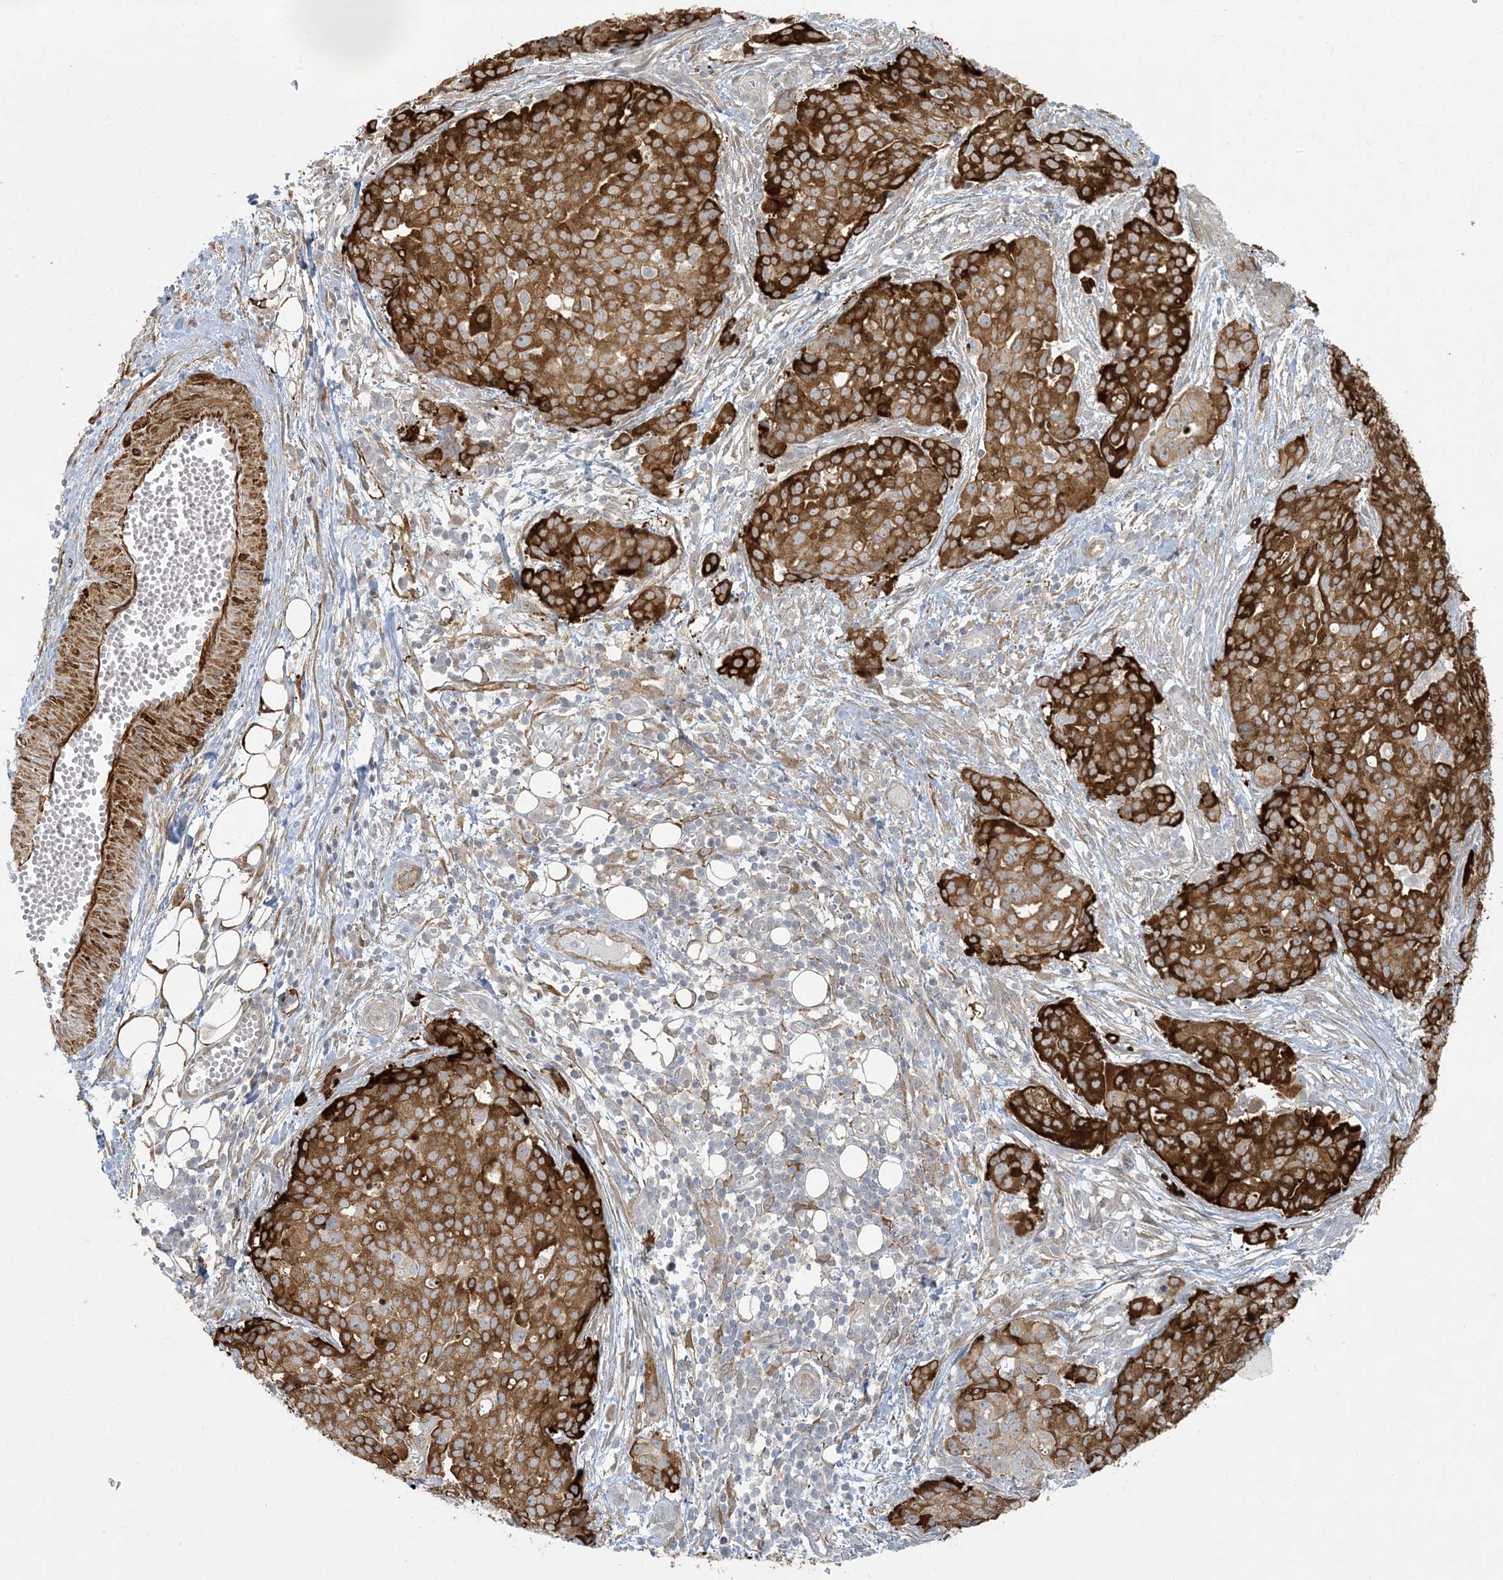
{"staining": {"intensity": "strong", "quantity": ">75%", "location": "cytoplasmic/membranous"}, "tissue": "ovarian cancer", "cell_type": "Tumor cells", "image_type": "cancer", "snomed": [{"axis": "morphology", "description": "Cystadenocarcinoma, serous, NOS"}, {"axis": "topography", "description": "Soft tissue"}, {"axis": "topography", "description": "Ovary"}], "caption": "Protein analysis of ovarian cancer (serous cystadenocarcinoma) tissue exhibits strong cytoplasmic/membranous expression in approximately >75% of tumor cells. Immunohistochemistry stains the protein in brown and the nuclei are stained blue.", "gene": "BCORL1", "patient": {"sex": "female", "age": 57}}